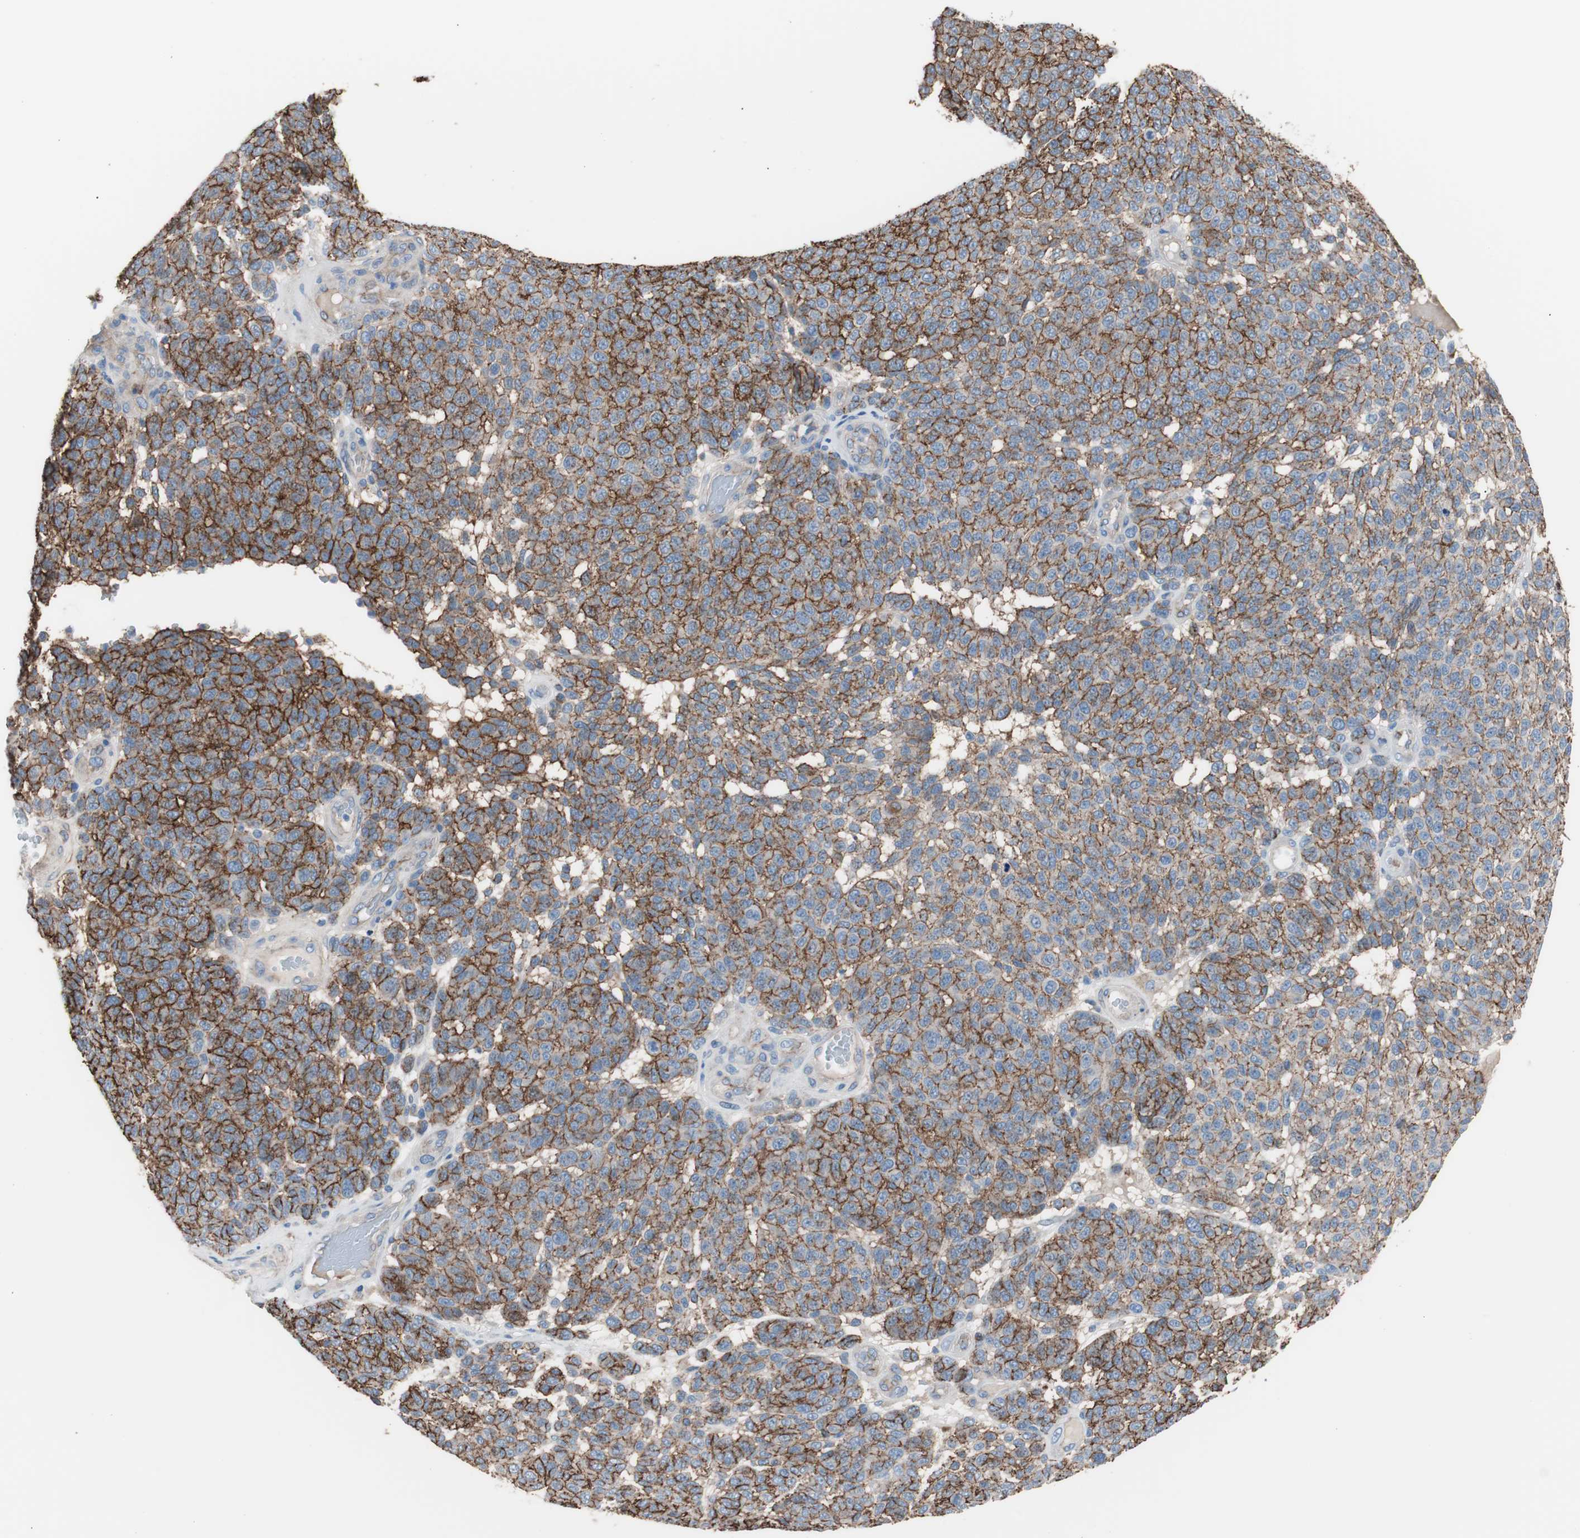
{"staining": {"intensity": "strong", "quantity": ">75%", "location": "cytoplasmic/membranous"}, "tissue": "melanoma", "cell_type": "Tumor cells", "image_type": "cancer", "snomed": [{"axis": "morphology", "description": "Malignant melanoma, NOS"}, {"axis": "topography", "description": "Skin"}], "caption": "DAB immunohistochemical staining of malignant melanoma demonstrates strong cytoplasmic/membranous protein positivity in about >75% of tumor cells. (DAB IHC with brightfield microscopy, high magnification).", "gene": "CD81", "patient": {"sex": "male", "age": 59}}